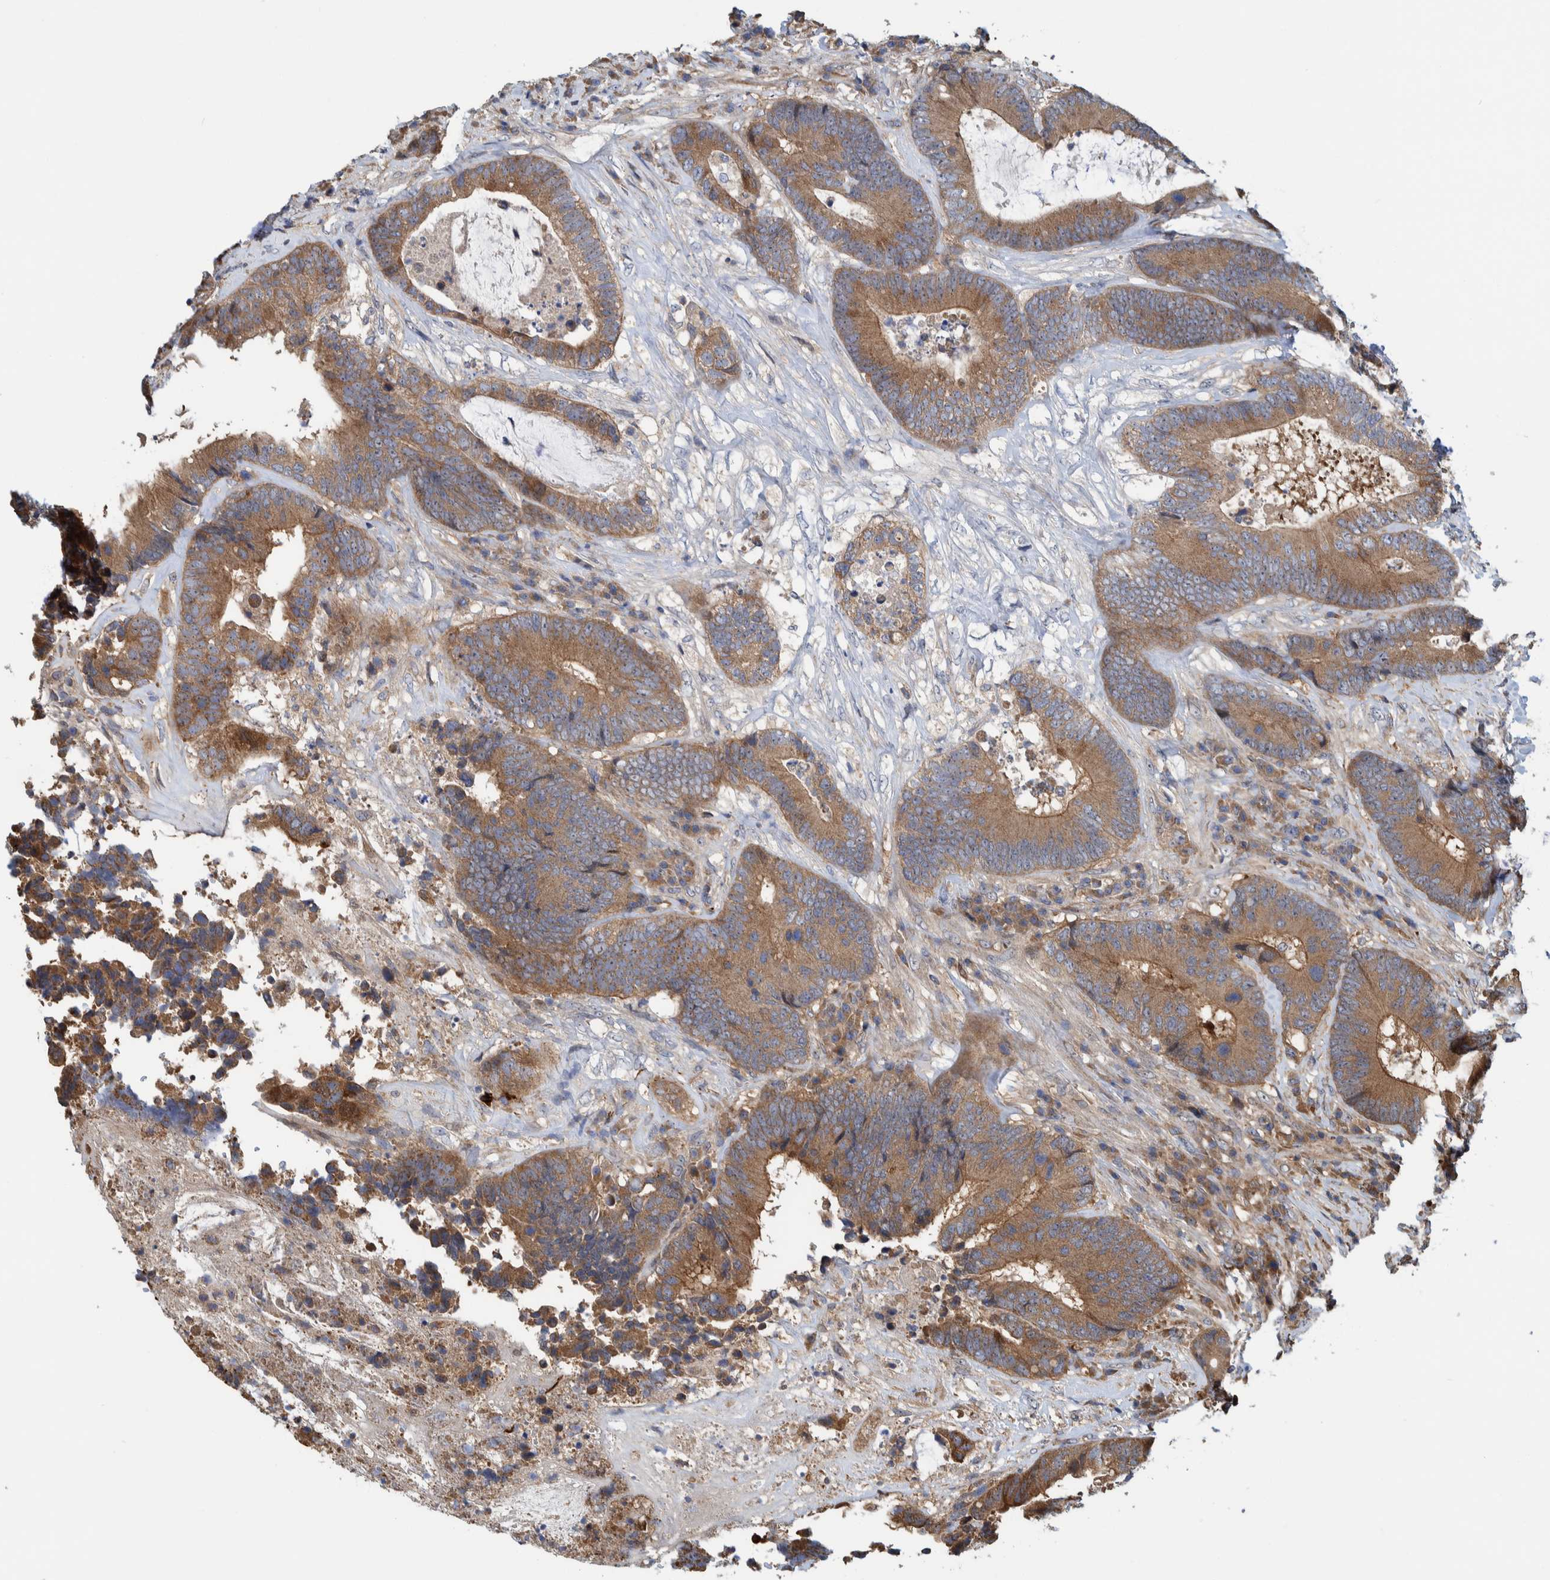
{"staining": {"intensity": "moderate", "quantity": ">75%", "location": "cytoplasmic/membranous"}, "tissue": "colorectal cancer", "cell_type": "Tumor cells", "image_type": "cancer", "snomed": [{"axis": "morphology", "description": "Adenocarcinoma, NOS"}, {"axis": "topography", "description": "Rectum"}], "caption": "Brown immunohistochemical staining in human adenocarcinoma (colorectal) exhibits moderate cytoplasmic/membranous expression in about >75% of tumor cells.", "gene": "CCDC57", "patient": {"sex": "female", "age": 89}}